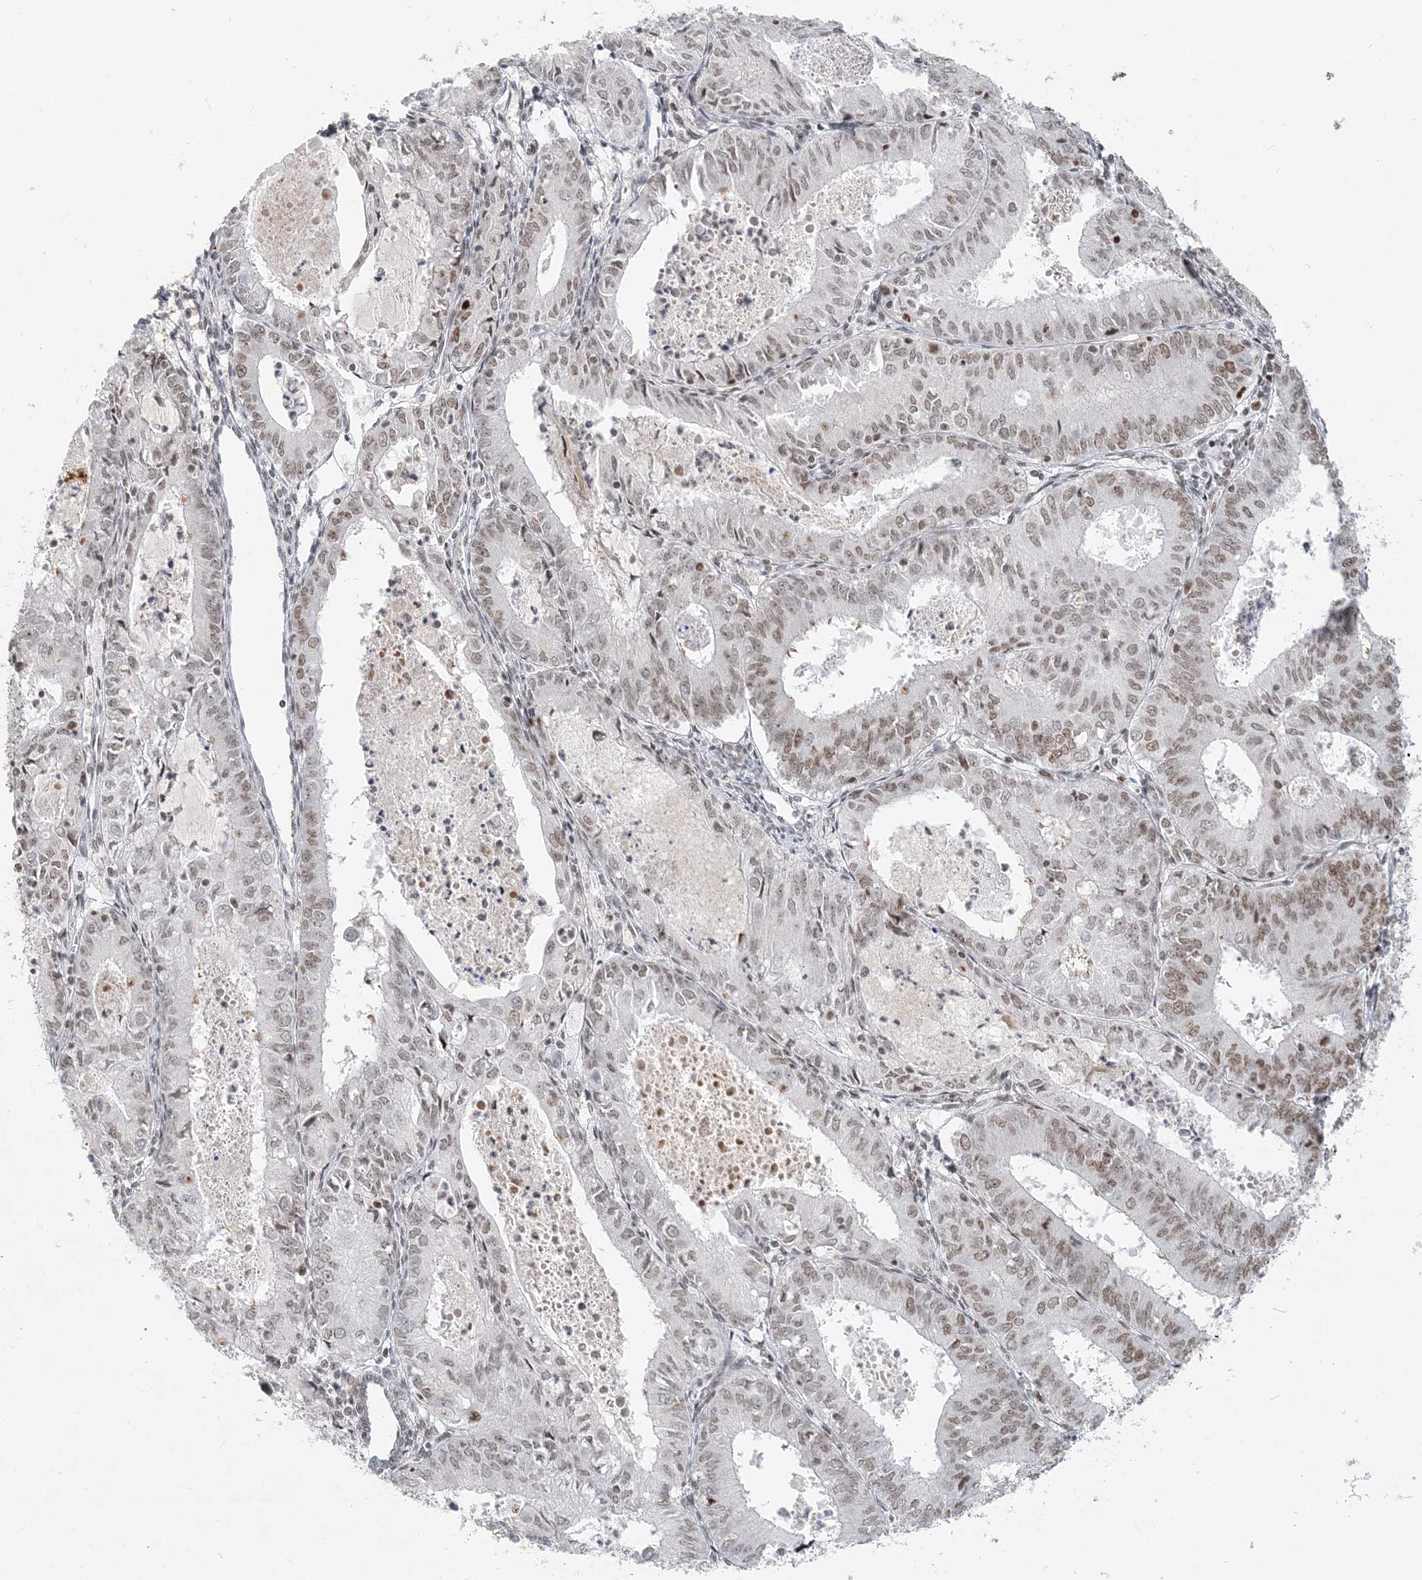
{"staining": {"intensity": "weak", "quantity": "25%-75%", "location": "nuclear"}, "tissue": "endometrial cancer", "cell_type": "Tumor cells", "image_type": "cancer", "snomed": [{"axis": "morphology", "description": "Adenocarcinoma, NOS"}, {"axis": "topography", "description": "Endometrium"}], "caption": "A brown stain shows weak nuclear positivity of a protein in endometrial cancer (adenocarcinoma) tumor cells. The protein is shown in brown color, while the nuclei are stained blue.", "gene": "BAZ1B", "patient": {"sex": "female", "age": 57}}